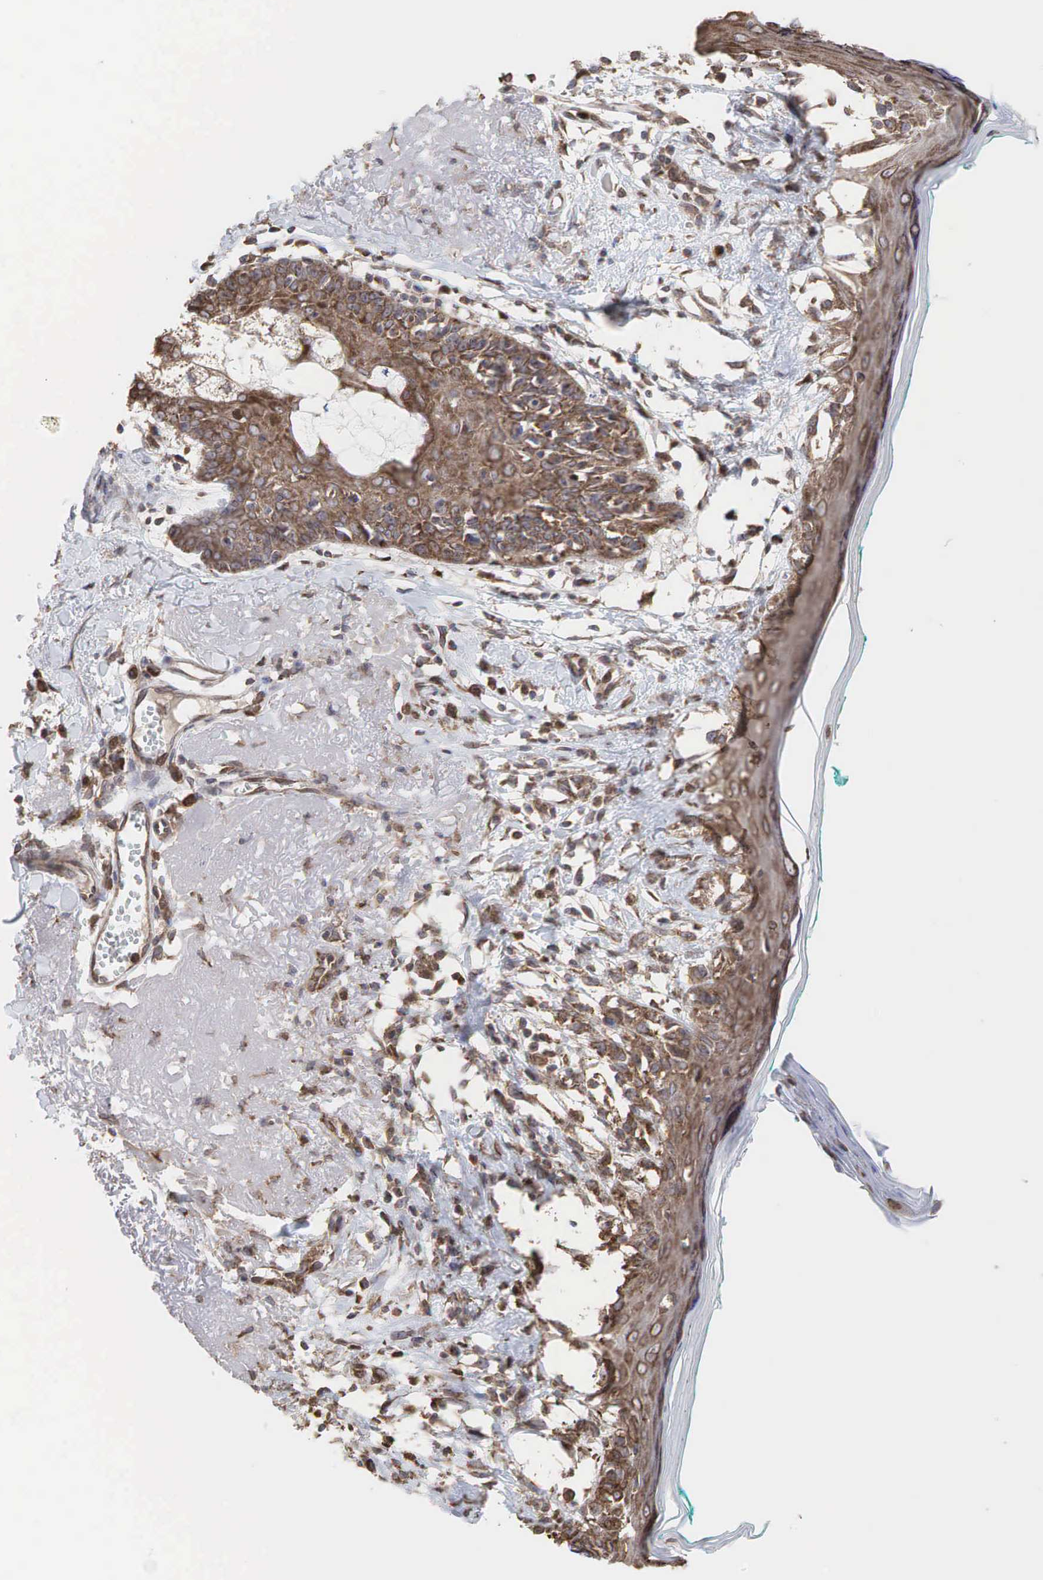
{"staining": {"intensity": "moderate", "quantity": ">75%", "location": "cytoplasmic/membranous"}, "tissue": "melanoma", "cell_type": "Tumor cells", "image_type": "cancer", "snomed": [{"axis": "morphology", "description": "Malignant melanoma, NOS"}, {"axis": "topography", "description": "Skin"}], "caption": "A brown stain highlights moderate cytoplasmic/membranous positivity of a protein in melanoma tumor cells.", "gene": "PABPC5", "patient": {"sex": "male", "age": 80}}